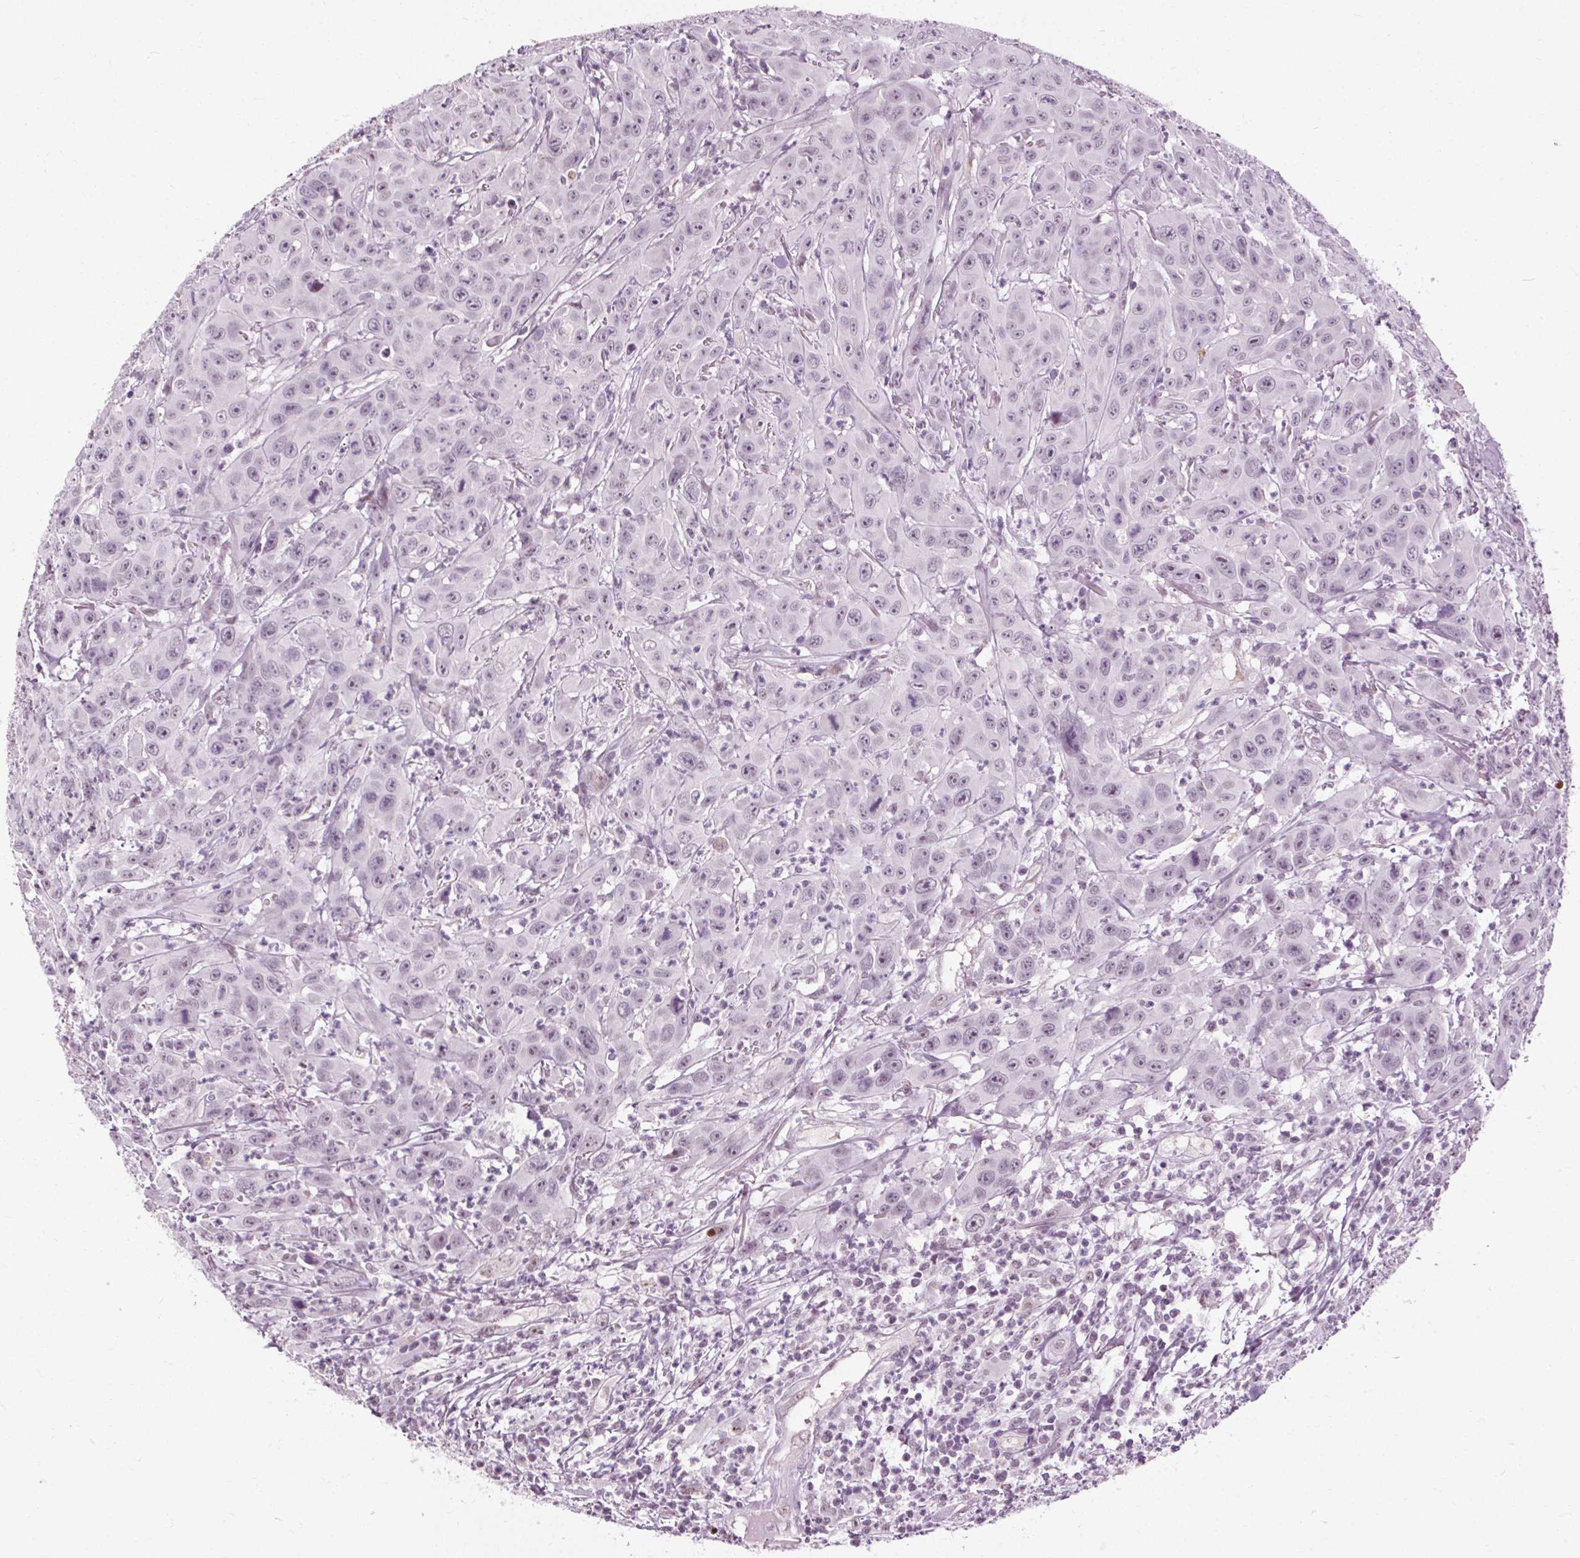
{"staining": {"intensity": "negative", "quantity": "none", "location": "none"}, "tissue": "head and neck cancer", "cell_type": "Tumor cells", "image_type": "cancer", "snomed": [{"axis": "morphology", "description": "Squamous cell carcinoma, NOS"}, {"axis": "topography", "description": "Skin"}, {"axis": "topography", "description": "Head-Neck"}], "caption": "Tumor cells show no significant protein positivity in squamous cell carcinoma (head and neck).", "gene": "CEBPA", "patient": {"sex": "male", "age": 80}}